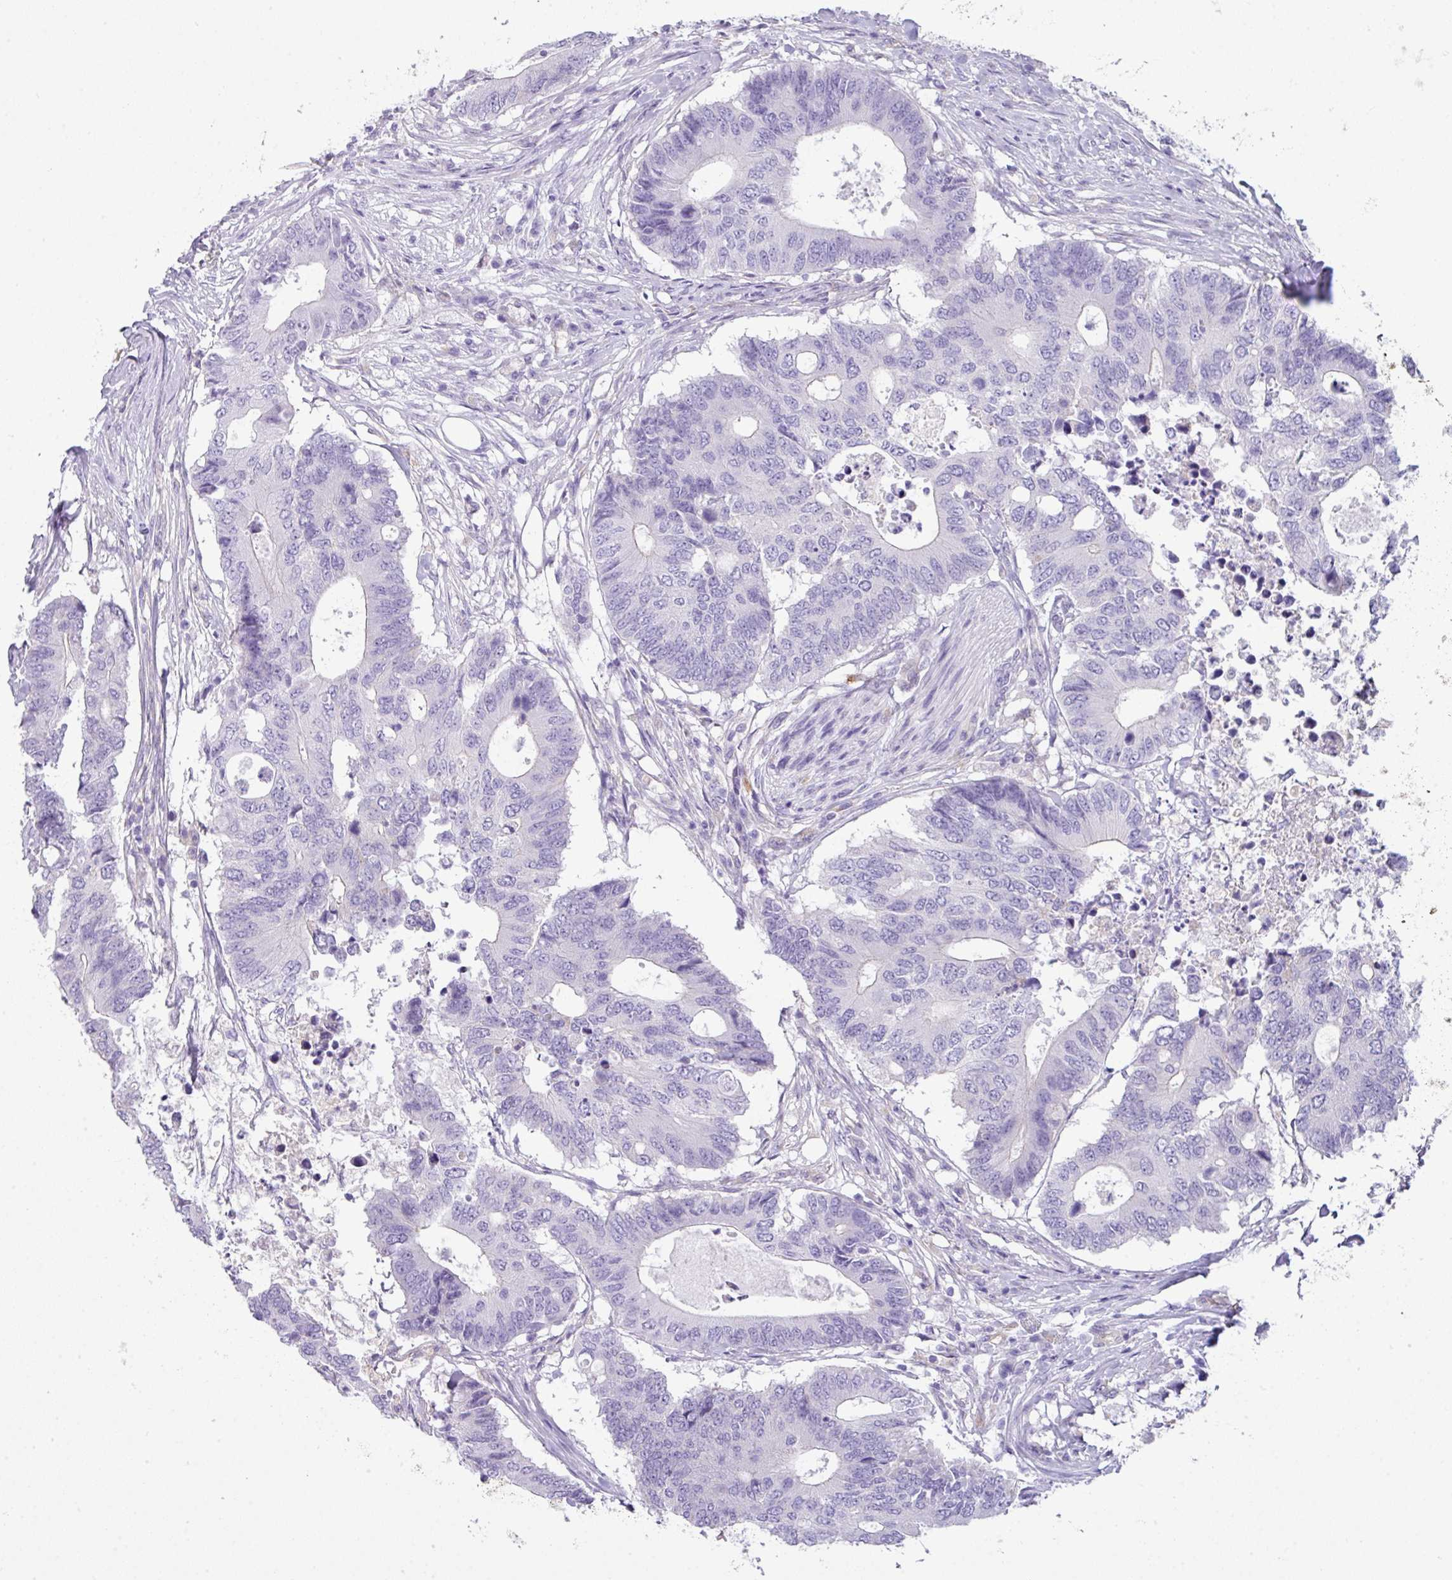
{"staining": {"intensity": "negative", "quantity": "none", "location": "none"}, "tissue": "colorectal cancer", "cell_type": "Tumor cells", "image_type": "cancer", "snomed": [{"axis": "morphology", "description": "Adenocarcinoma, NOS"}, {"axis": "topography", "description": "Colon"}], "caption": "Immunohistochemistry of human colorectal cancer (adenocarcinoma) exhibits no staining in tumor cells.", "gene": "ABCC5", "patient": {"sex": "male", "age": 71}}